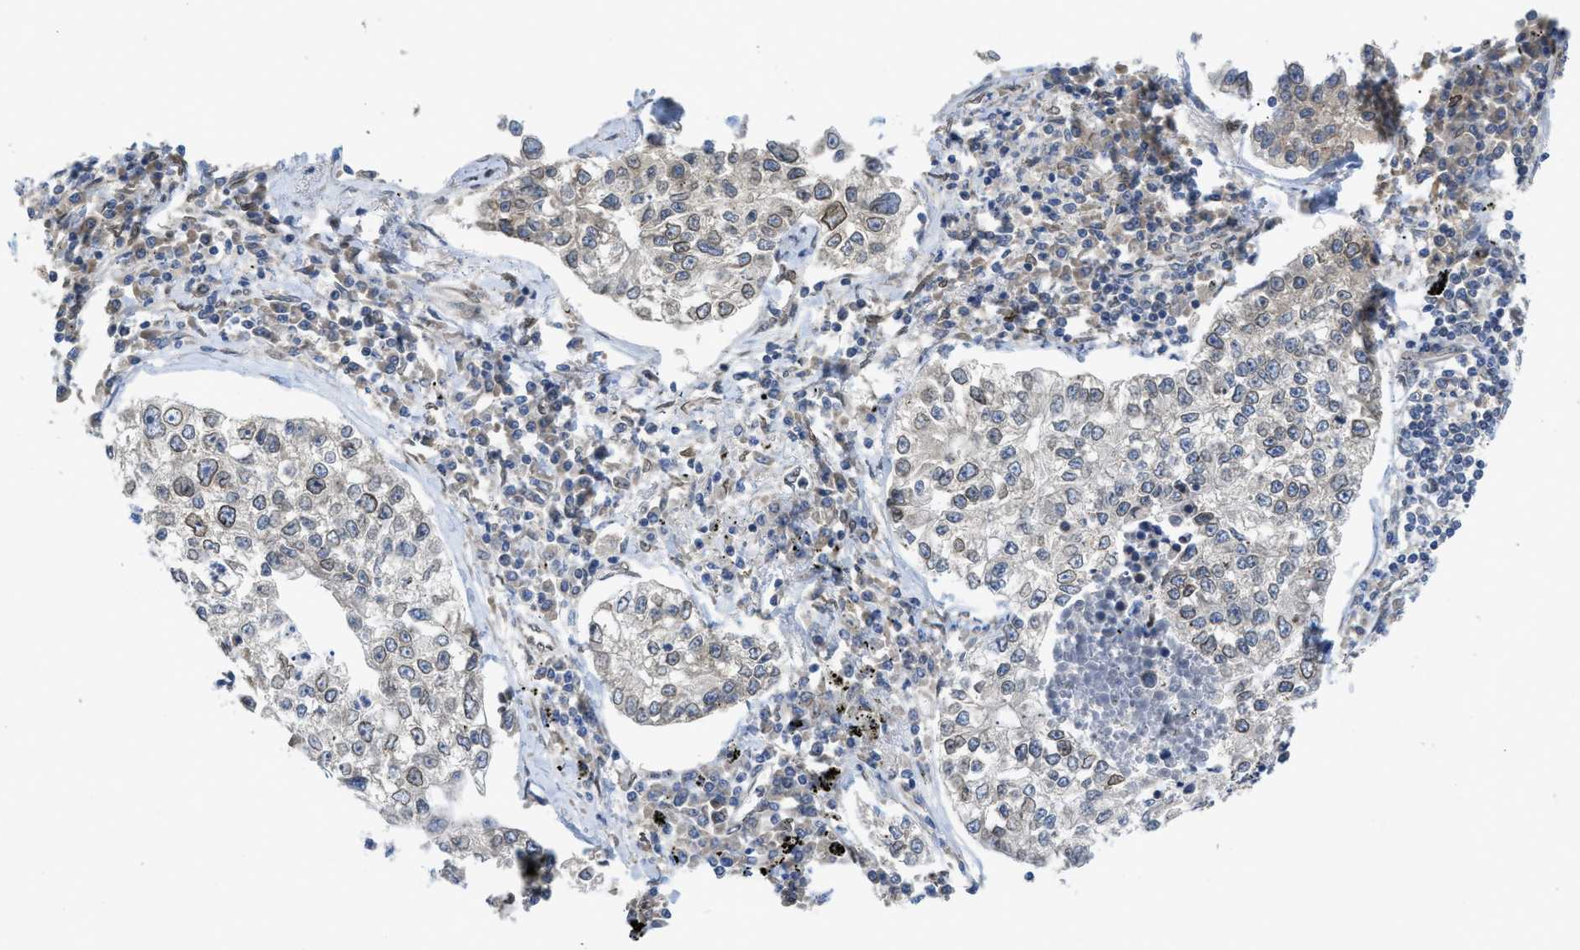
{"staining": {"intensity": "weak", "quantity": "25%-75%", "location": "cytoplasmic/membranous"}, "tissue": "lung cancer", "cell_type": "Tumor cells", "image_type": "cancer", "snomed": [{"axis": "morphology", "description": "Adenocarcinoma, NOS"}, {"axis": "topography", "description": "Lung"}], "caption": "Immunohistochemistry micrograph of neoplastic tissue: lung adenocarcinoma stained using immunohistochemistry (IHC) displays low levels of weak protein expression localized specifically in the cytoplasmic/membranous of tumor cells, appearing as a cytoplasmic/membranous brown color.", "gene": "EIF2AK3", "patient": {"sex": "male", "age": 49}}